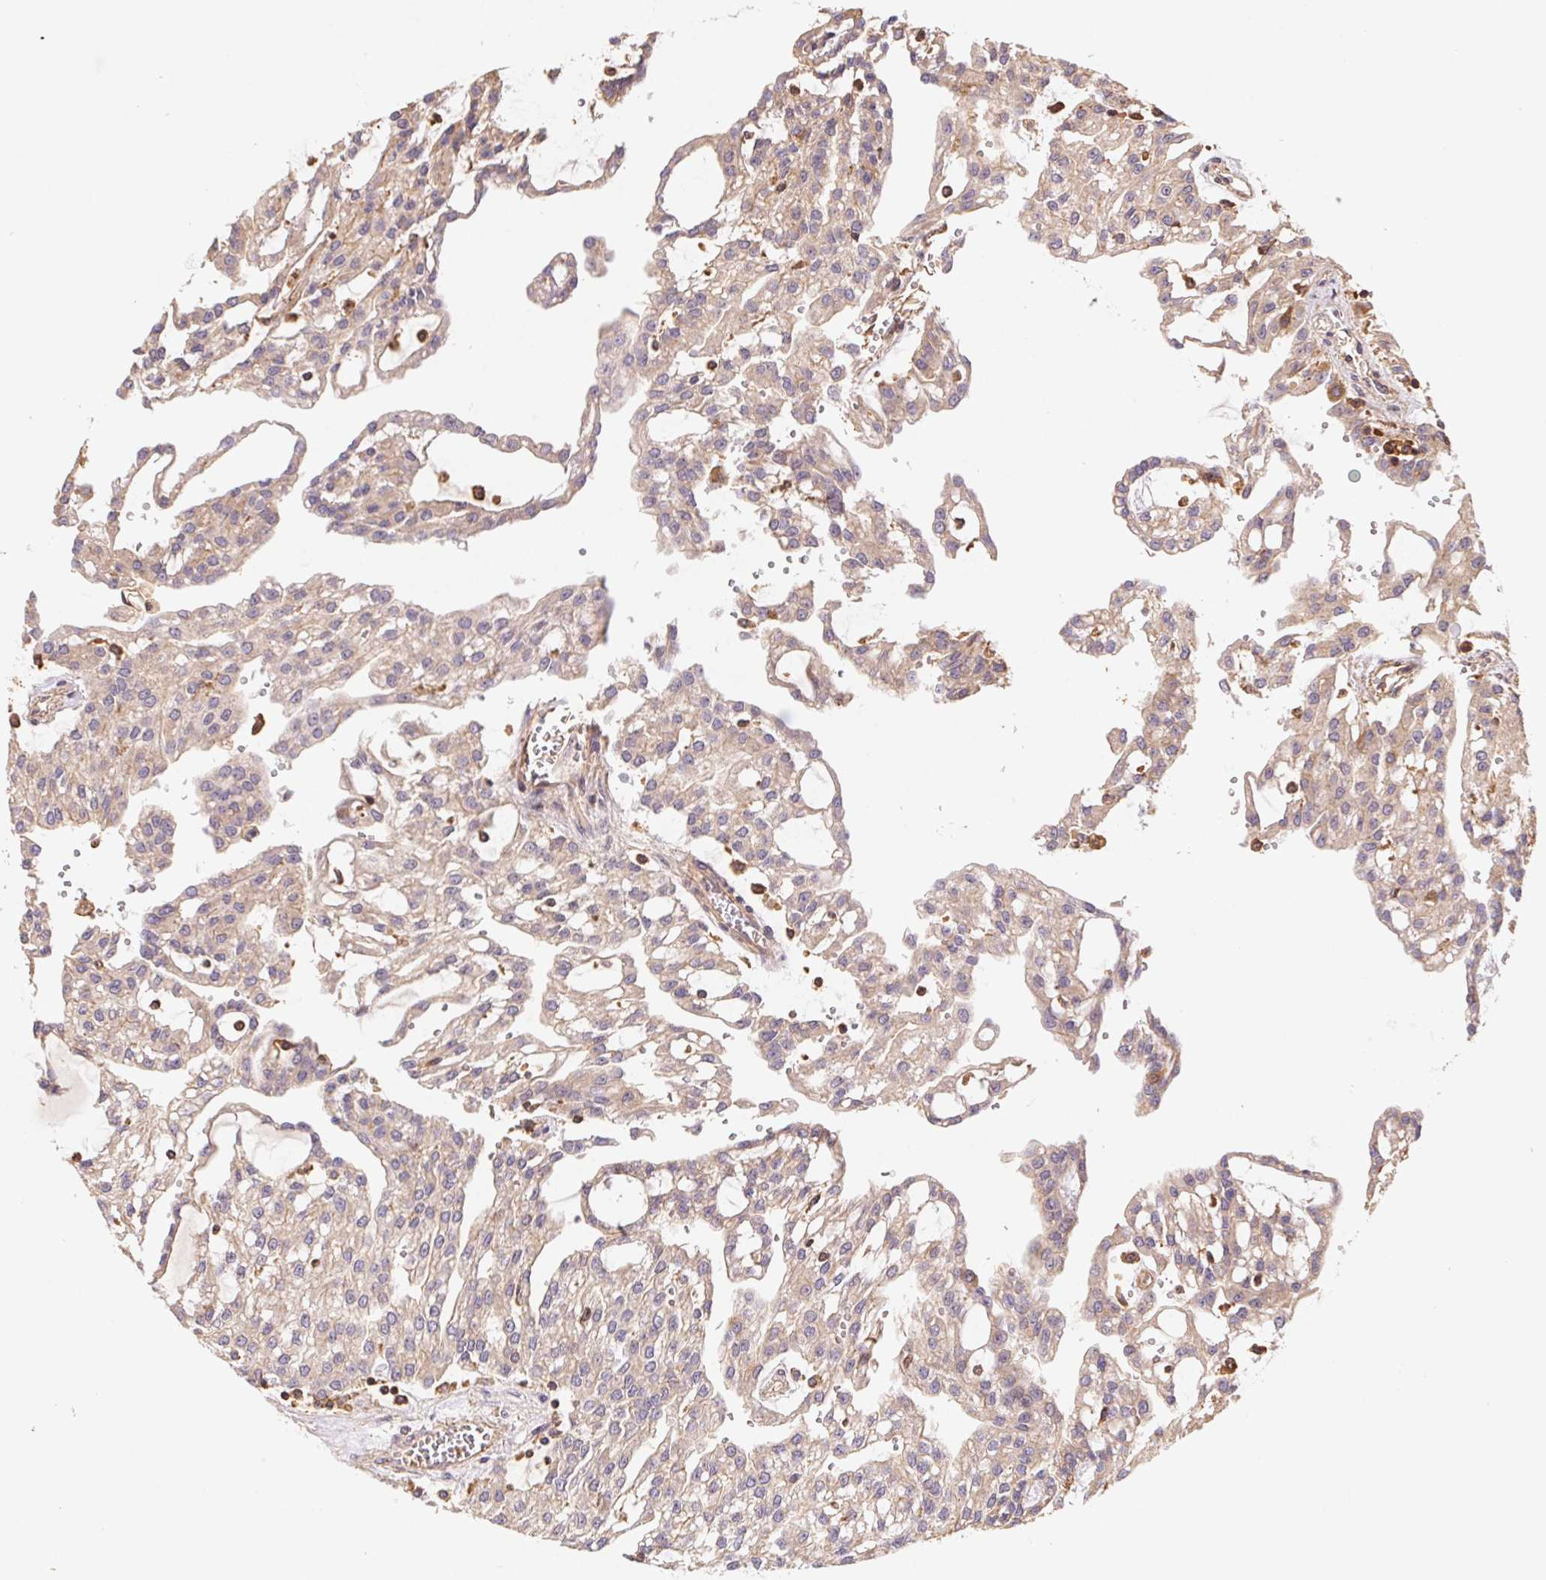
{"staining": {"intensity": "weak", "quantity": "<25%", "location": "cytoplasmic/membranous"}, "tissue": "renal cancer", "cell_type": "Tumor cells", "image_type": "cancer", "snomed": [{"axis": "morphology", "description": "Adenocarcinoma, NOS"}, {"axis": "topography", "description": "Kidney"}], "caption": "Protein analysis of renal adenocarcinoma demonstrates no significant expression in tumor cells. (DAB immunohistochemistry (IHC) with hematoxylin counter stain).", "gene": "ATG10", "patient": {"sex": "male", "age": 63}}